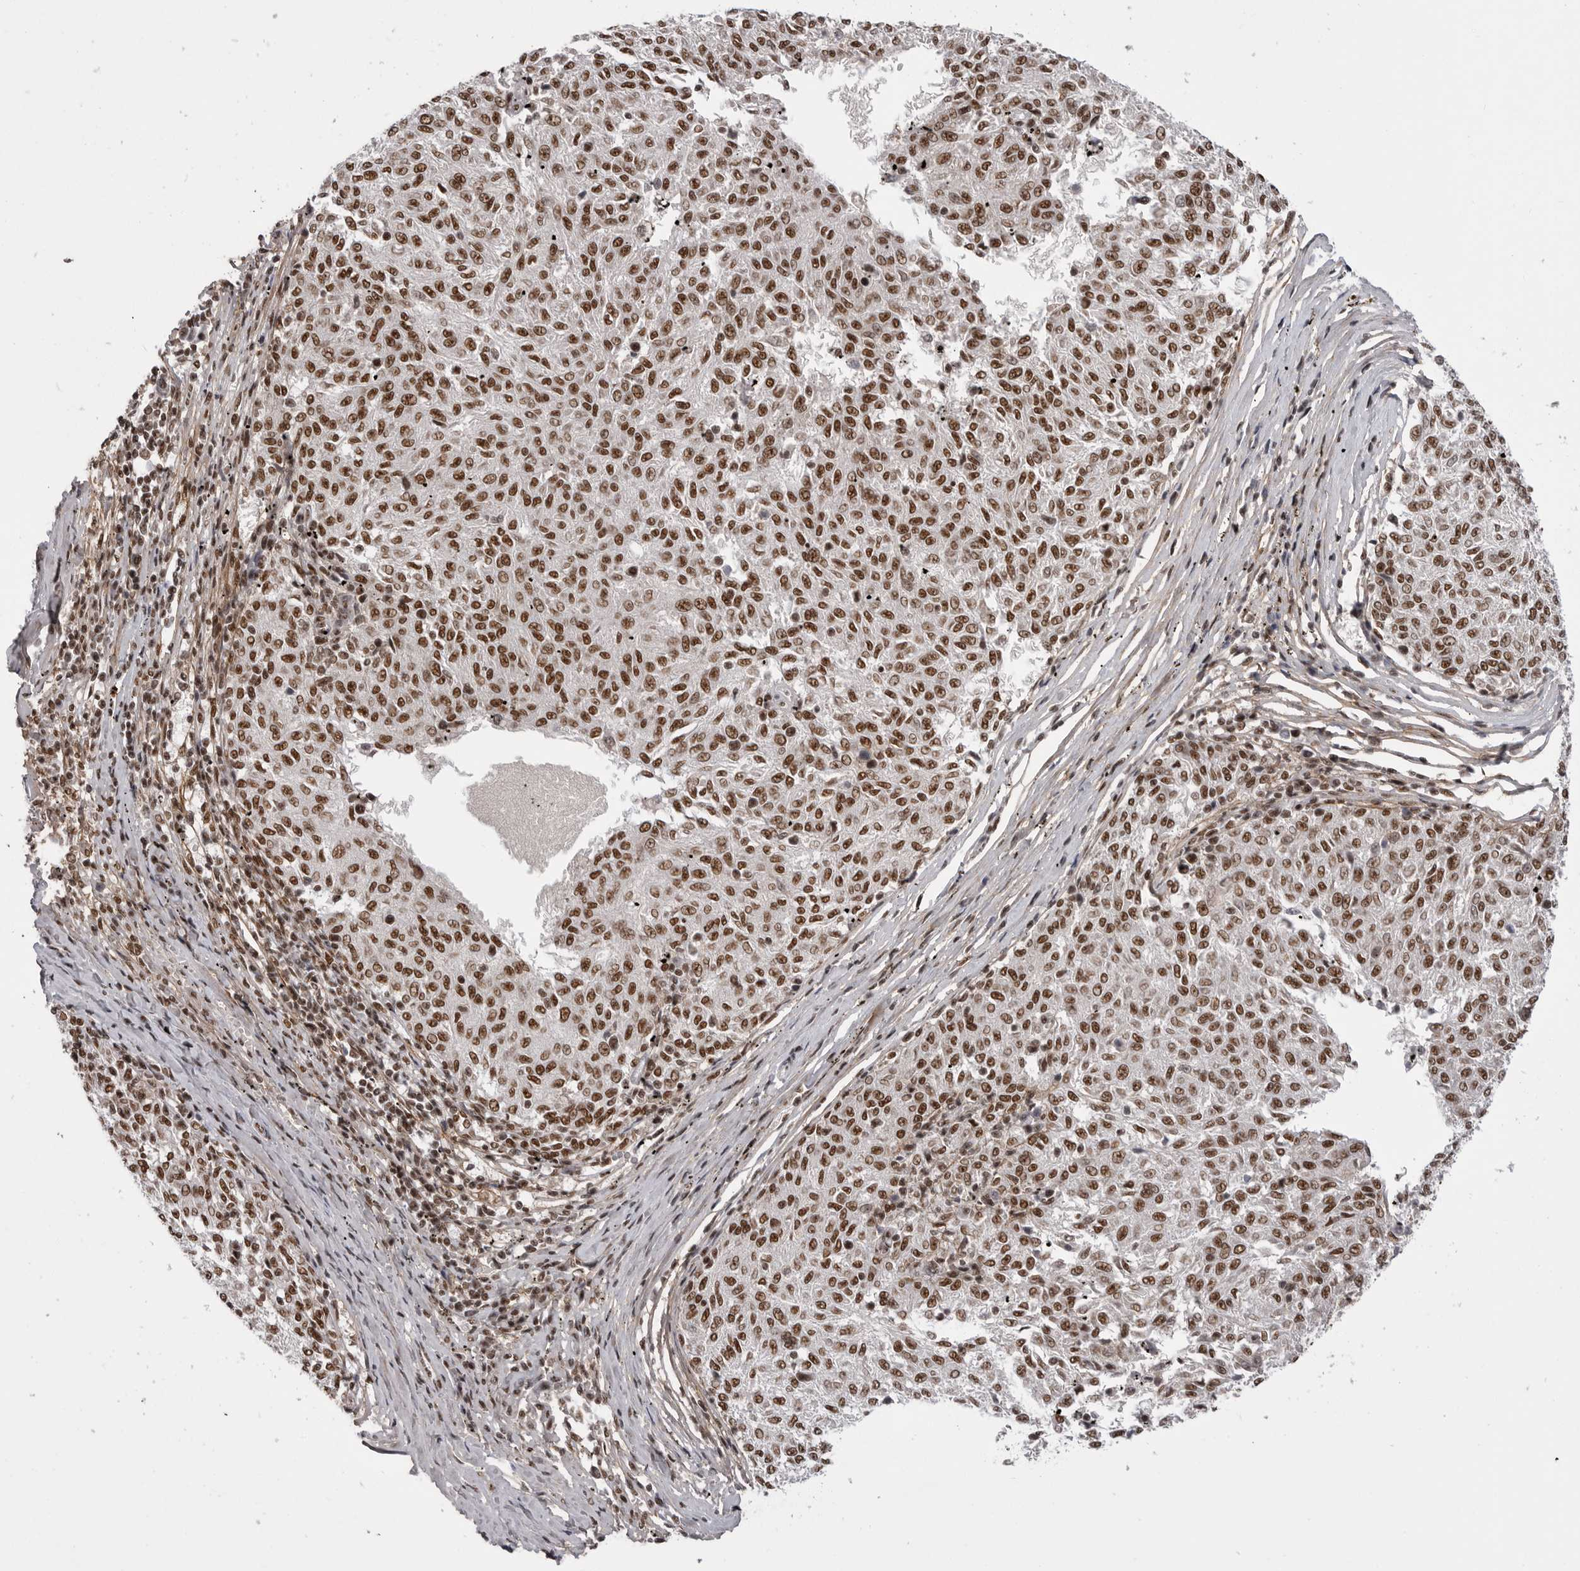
{"staining": {"intensity": "strong", "quantity": ">75%", "location": "nuclear"}, "tissue": "melanoma", "cell_type": "Tumor cells", "image_type": "cancer", "snomed": [{"axis": "morphology", "description": "Malignant melanoma, NOS"}, {"axis": "topography", "description": "Skin"}], "caption": "Immunohistochemistry (IHC) image of human malignant melanoma stained for a protein (brown), which exhibits high levels of strong nuclear expression in about >75% of tumor cells.", "gene": "PPP1R8", "patient": {"sex": "female", "age": 72}}